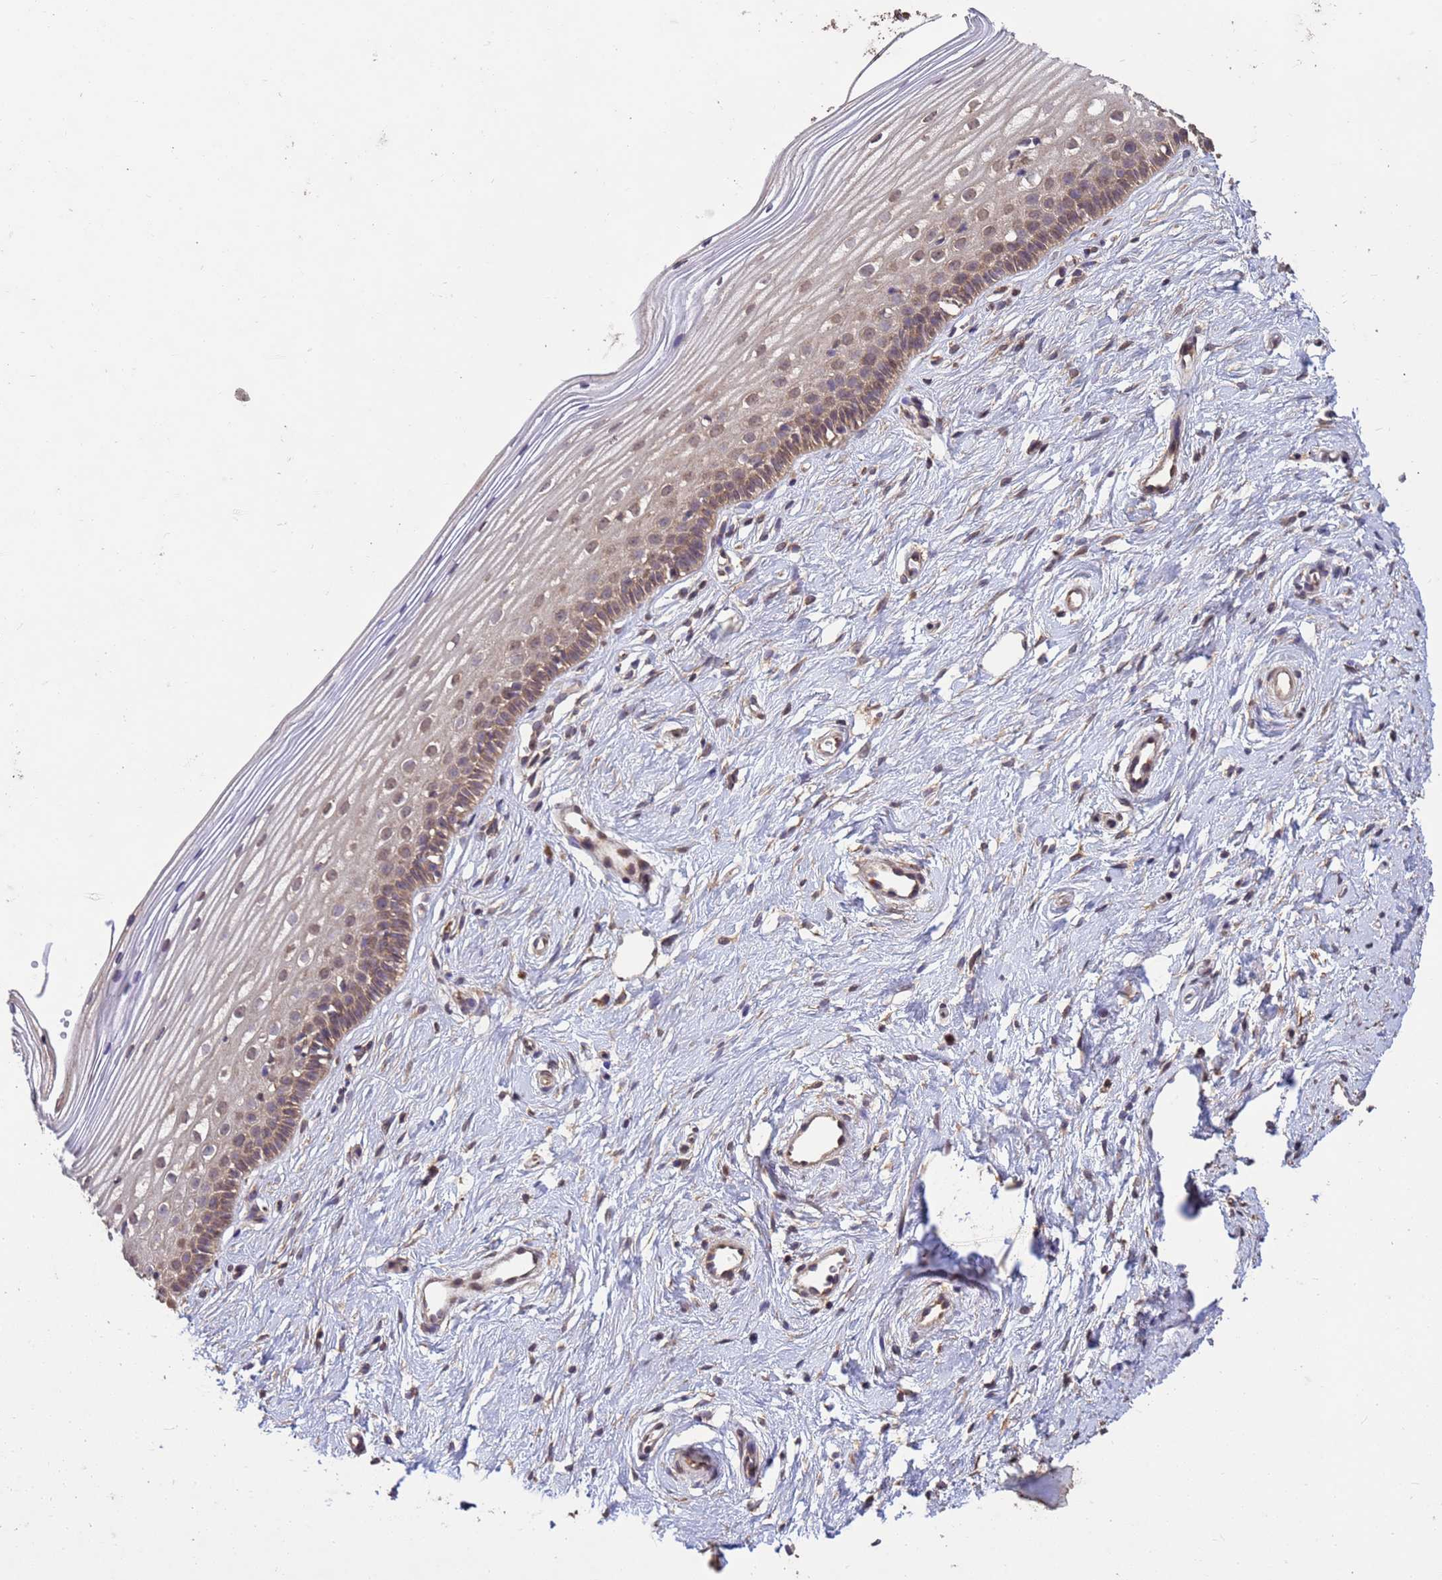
{"staining": {"intensity": "weak", "quantity": "<25%", "location": "cytoplasmic/membranous"}, "tissue": "cervix", "cell_type": "Glandular cells", "image_type": "normal", "snomed": [{"axis": "morphology", "description": "Normal tissue, NOS"}, {"axis": "topography", "description": "Cervix"}], "caption": "The image displays no significant positivity in glandular cells of cervix.", "gene": "P2RX7", "patient": {"sex": "female", "age": 40}}